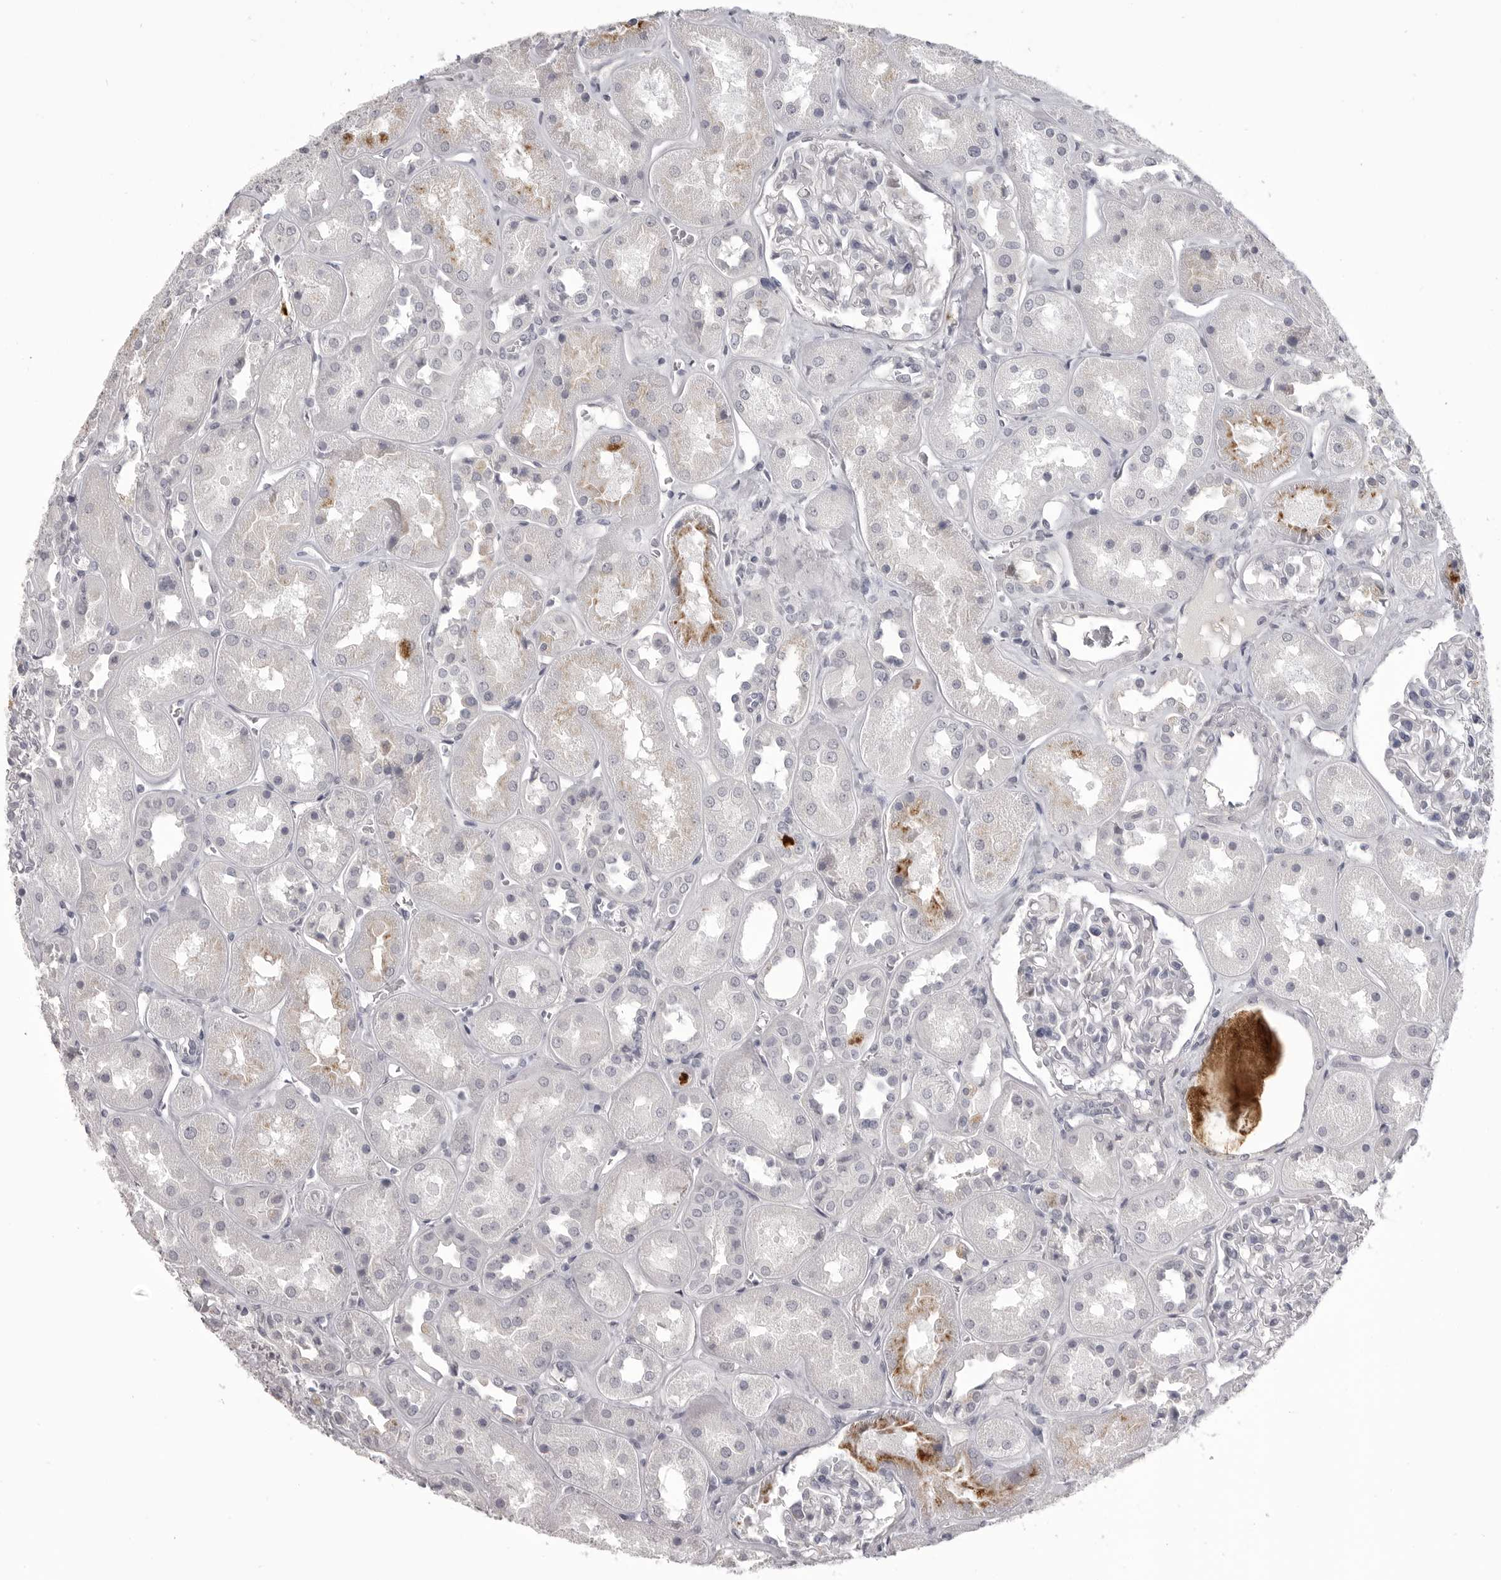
{"staining": {"intensity": "negative", "quantity": "none", "location": "none"}, "tissue": "kidney", "cell_type": "Cells in glomeruli", "image_type": "normal", "snomed": [{"axis": "morphology", "description": "Normal tissue, NOS"}, {"axis": "topography", "description": "Kidney"}], "caption": "Cells in glomeruli show no significant protein staining in normal kidney.", "gene": "TIMP1", "patient": {"sex": "male", "age": 70}}